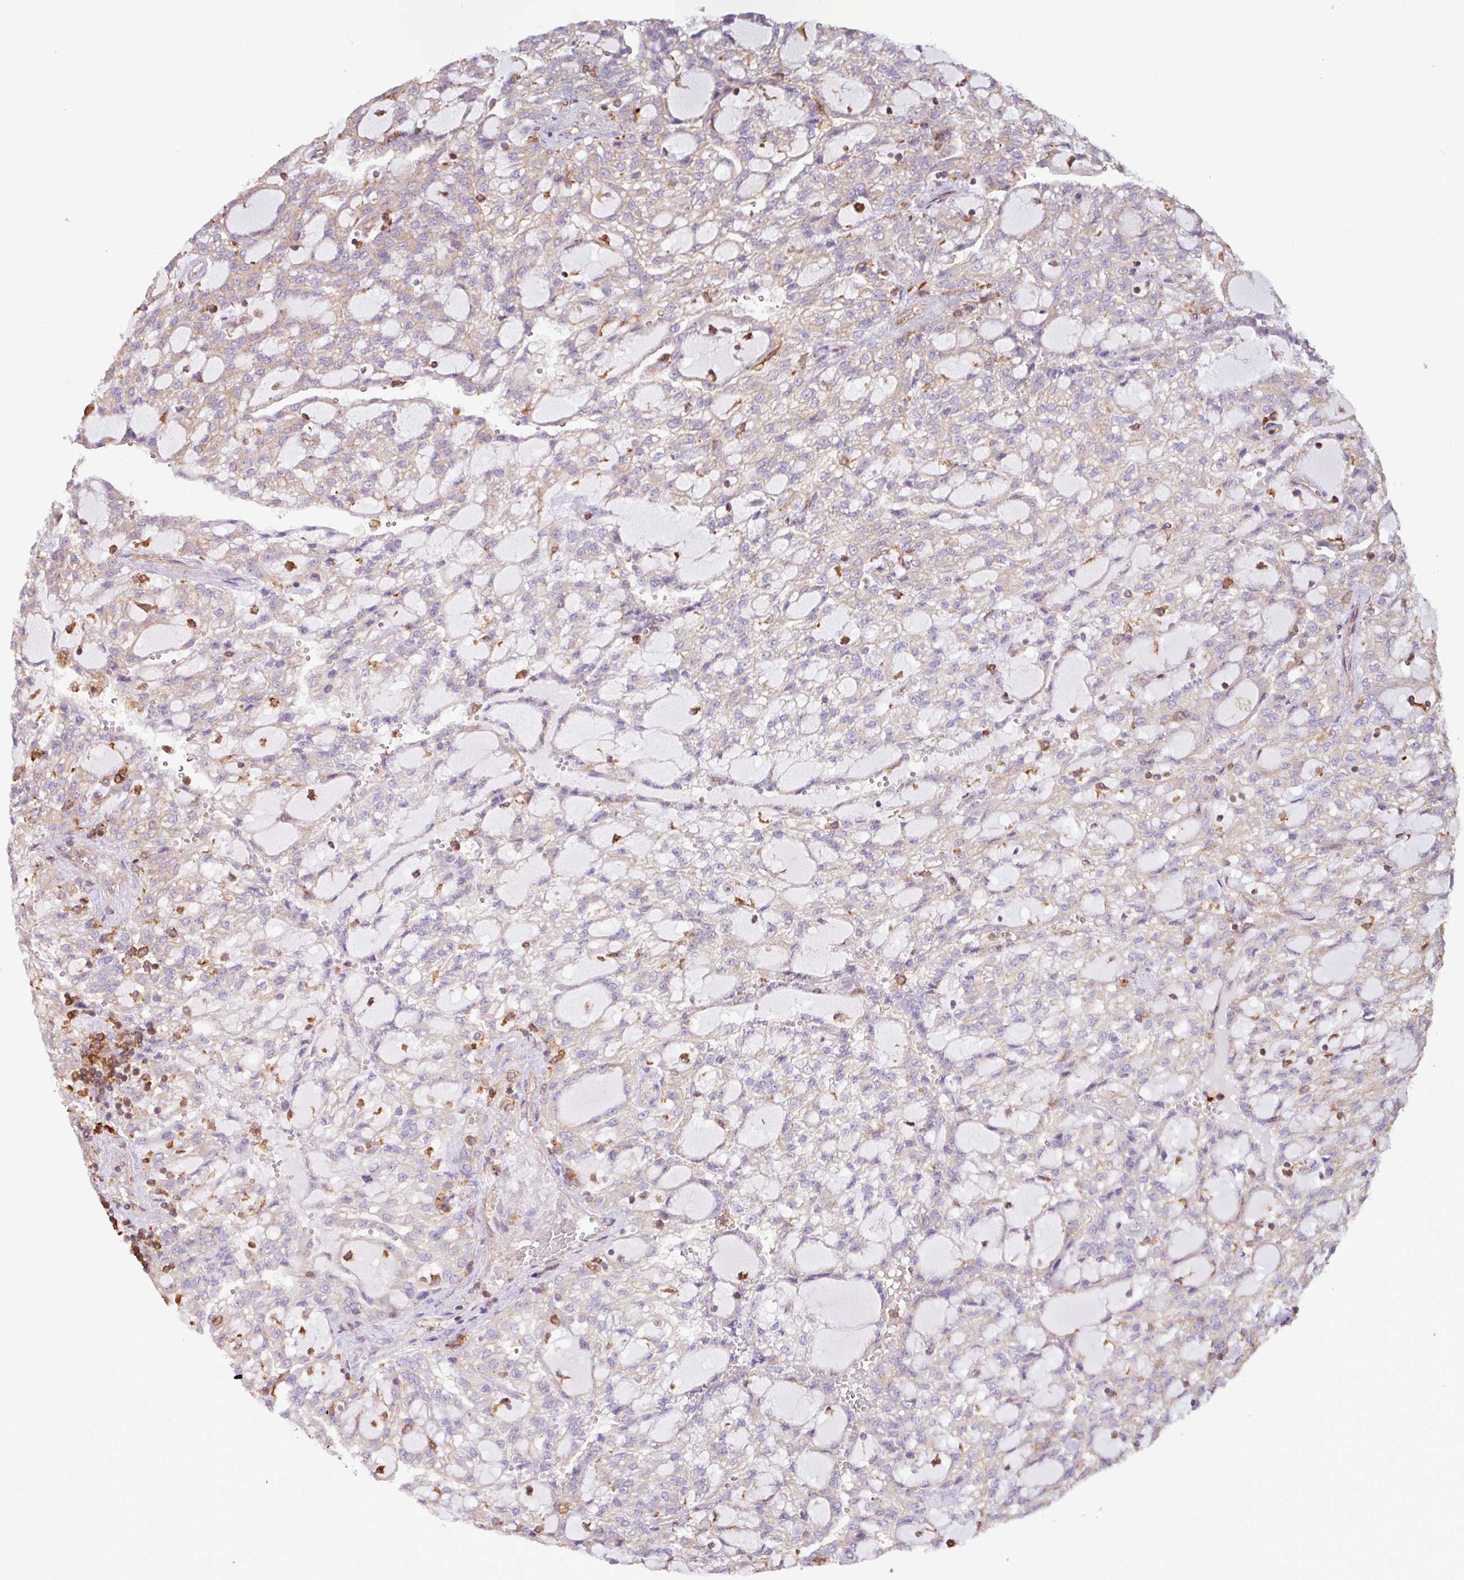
{"staining": {"intensity": "weak", "quantity": "<25%", "location": "cytoplasmic/membranous"}, "tissue": "renal cancer", "cell_type": "Tumor cells", "image_type": "cancer", "snomed": [{"axis": "morphology", "description": "Adenocarcinoma, NOS"}, {"axis": "topography", "description": "Kidney"}], "caption": "Immunohistochemistry image of neoplastic tissue: renal cancer (adenocarcinoma) stained with DAB (3,3'-diaminobenzidine) reveals no significant protein expression in tumor cells.", "gene": "ACTR3", "patient": {"sex": "male", "age": 63}}